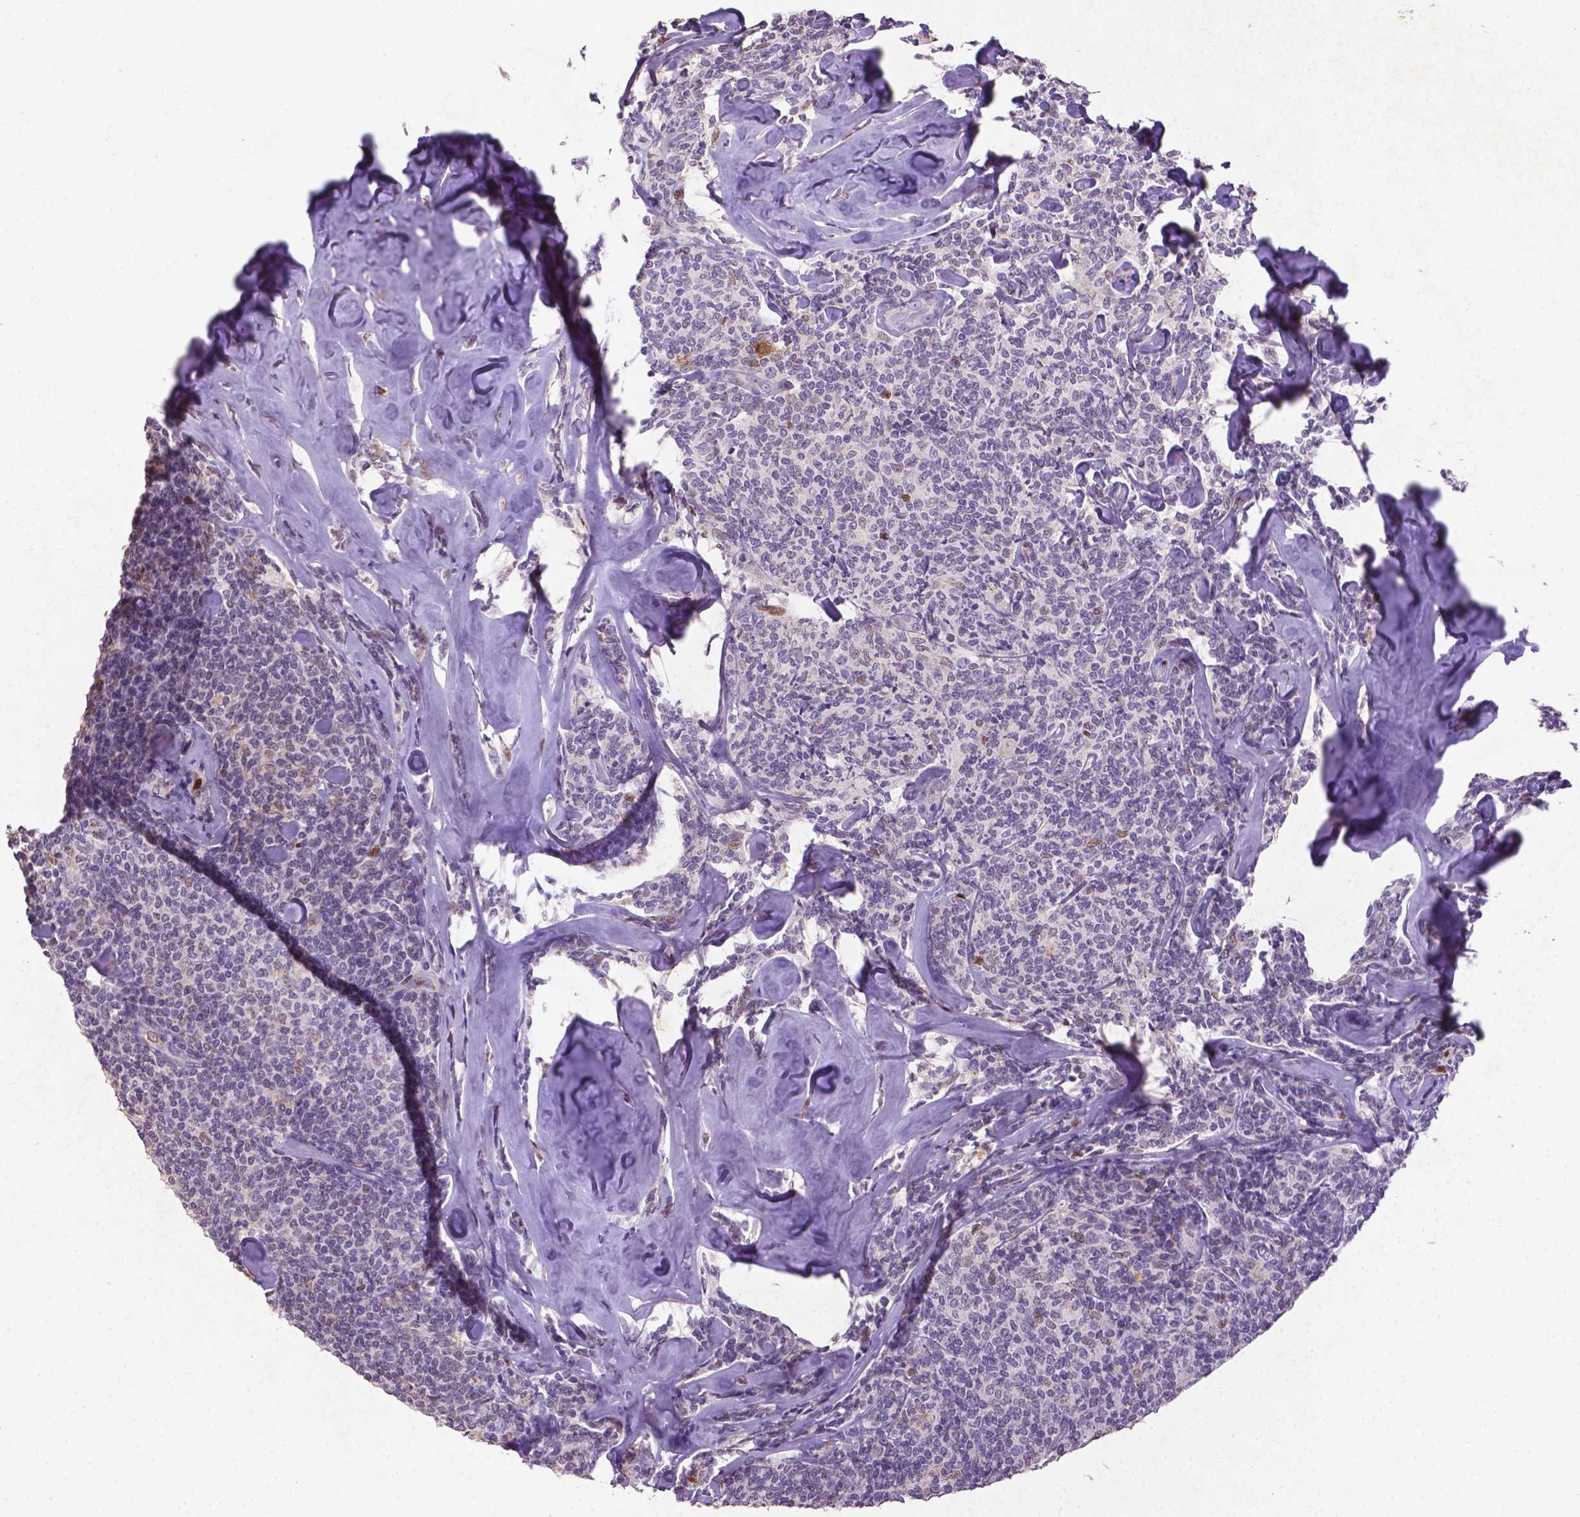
{"staining": {"intensity": "negative", "quantity": "none", "location": "none"}, "tissue": "lymphoma", "cell_type": "Tumor cells", "image_type": "cancer", "snomed": [{"axis": "morphology", "description": "Malignant lymphoma, non-Hodgkin's type, Low grade"}, {"axis": "topography", "description": "Lymph node"}], "caption": "DAB immunohistochemical staining of lymphoma exhibits no significant positivity in tumor cells. (Stains: DAB IHC with hematoxylin counter stain, Microscopy: brightfield microscopy at high magnification).", "gene": "CDKN1A", "patient": {"sex": "female", "age": 56}}